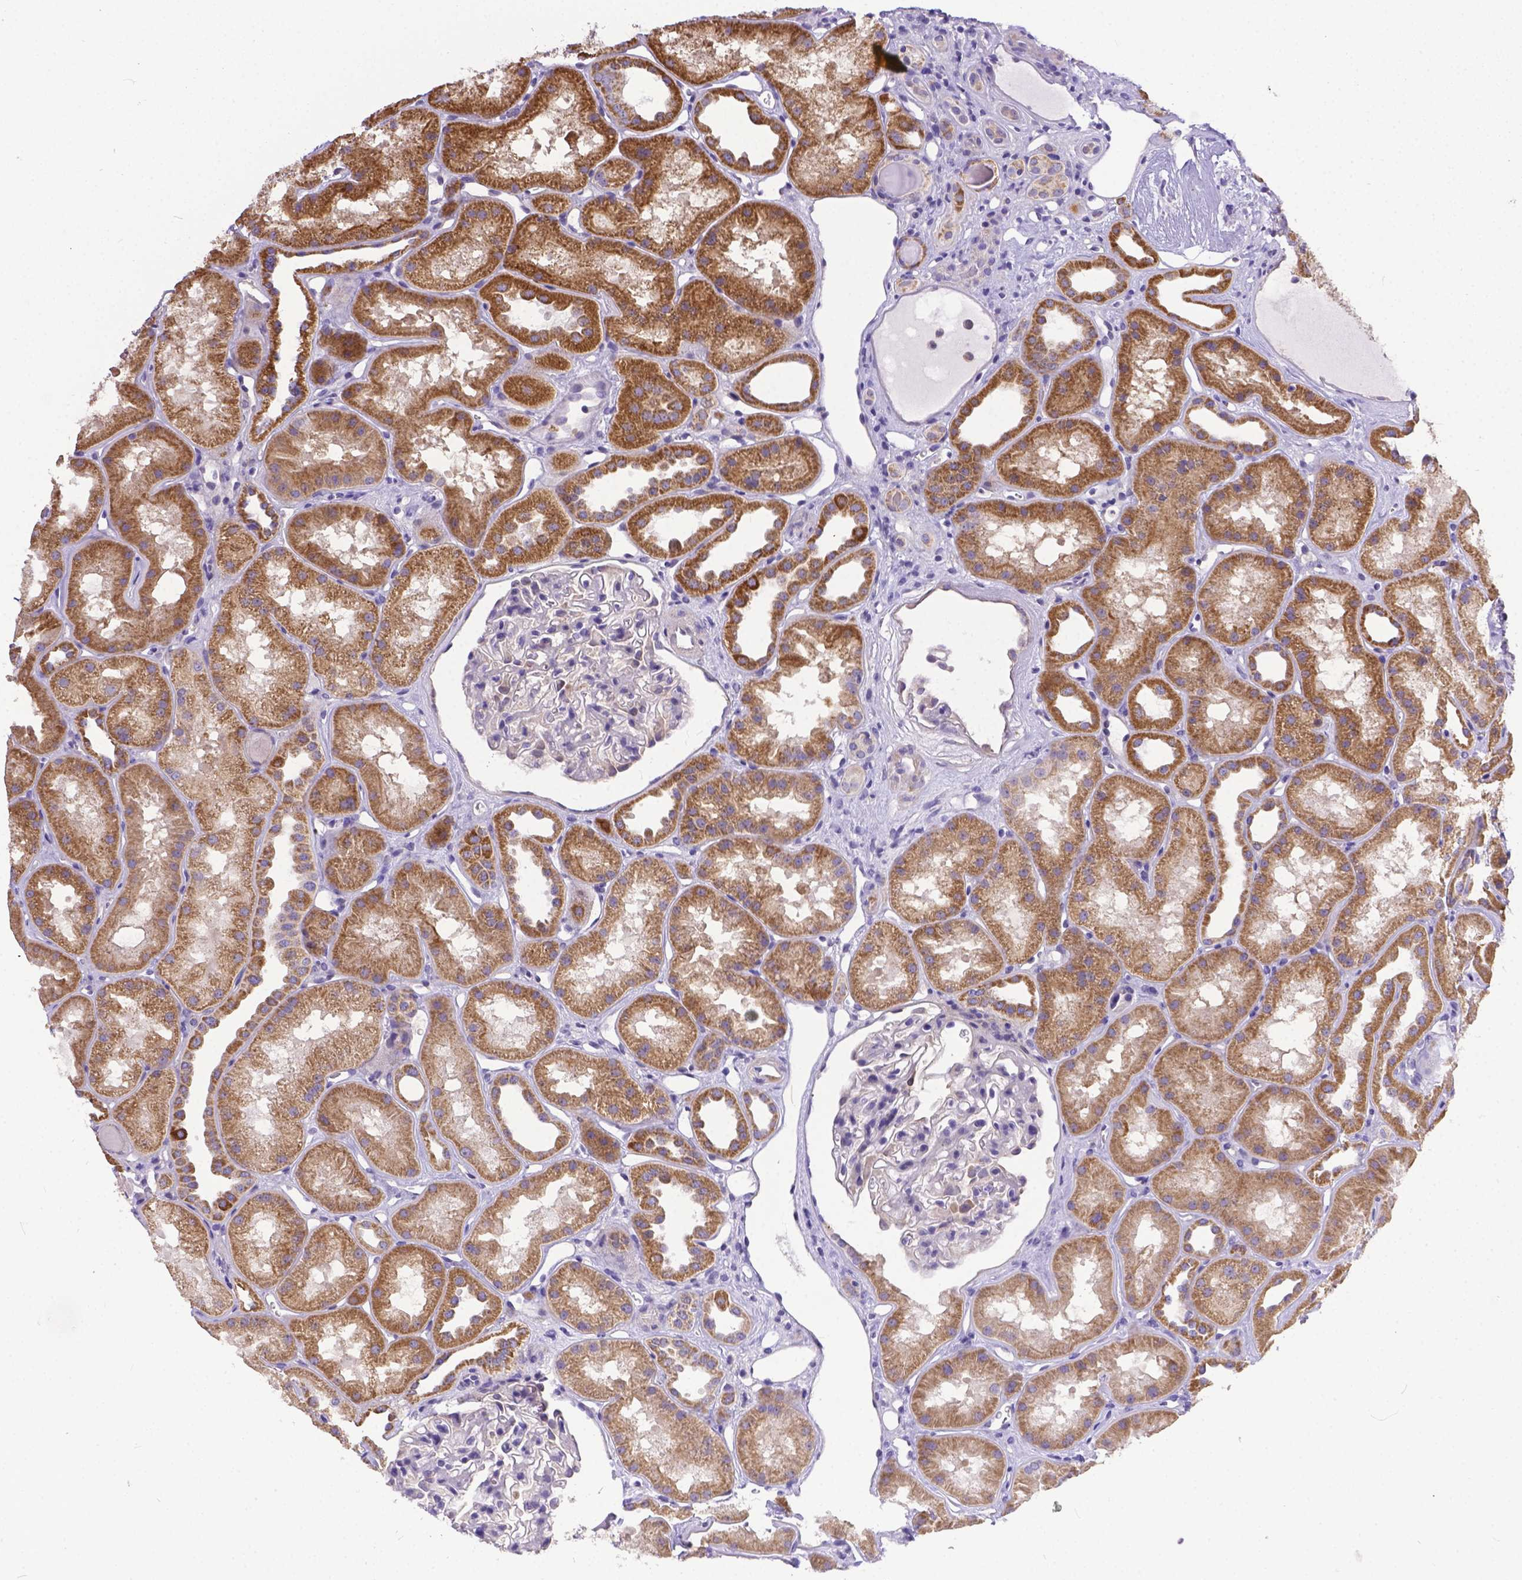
{"staining": {"intensity": "negative", "quantity": "none", "location": "none"}, "tissue": "kidney", "cell_type": "Cells in glomeruli", "image_type": "normal", "snomed": [{"axis": "morphology", "description": "Normal tissue, NOS"}, {"axis": "topography", "description": "Kidney"}], "caption": "DAB (3,3'-diaminobenzidine) immunohistochemical staining of unremarkable human kidney shows no significant expression in cells in glomeruli.", "gene": "DLEC1", "patient": {"sex": "male", "age": 61}}